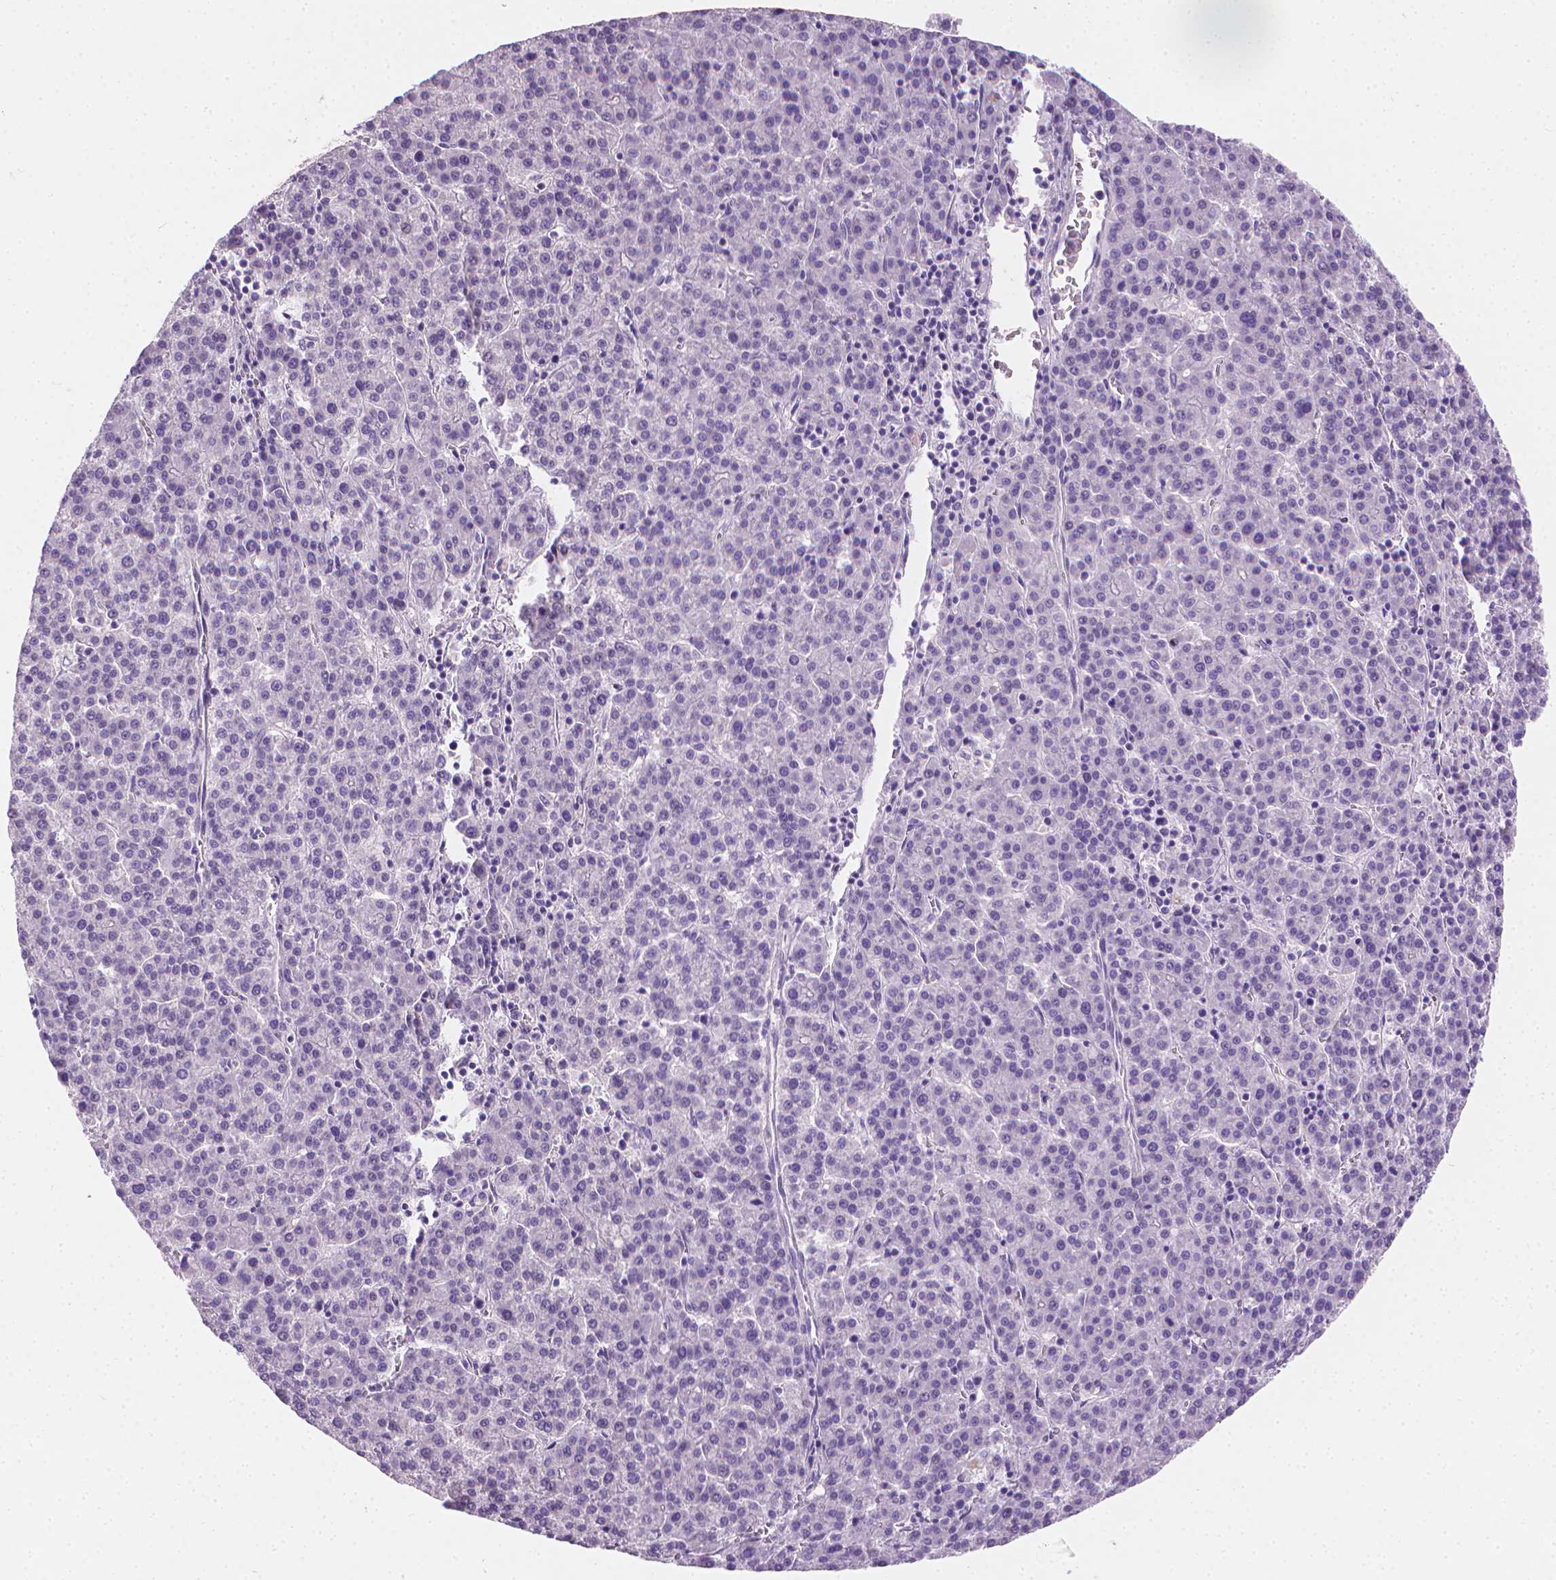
{"staining": {"intensity": "negative", "quantity": "none", "location": "none"}, "tissue": "liver cancer", "cell_type": "Tumor cells", "image_type": "cancer", "snomed": [{"axis": "morphology", "description": "Carcinoma, Hepatocellular, NOS"}, {"axis": "topography", "description": "Liver"}], "caption": "Liver hepatocellular carcinoma stained for a protein using immunohistochemistry (IHC) displays no staining tumor cells.", "gene": "TNNI2", "patient": {"sex": "female", "age": 58}}